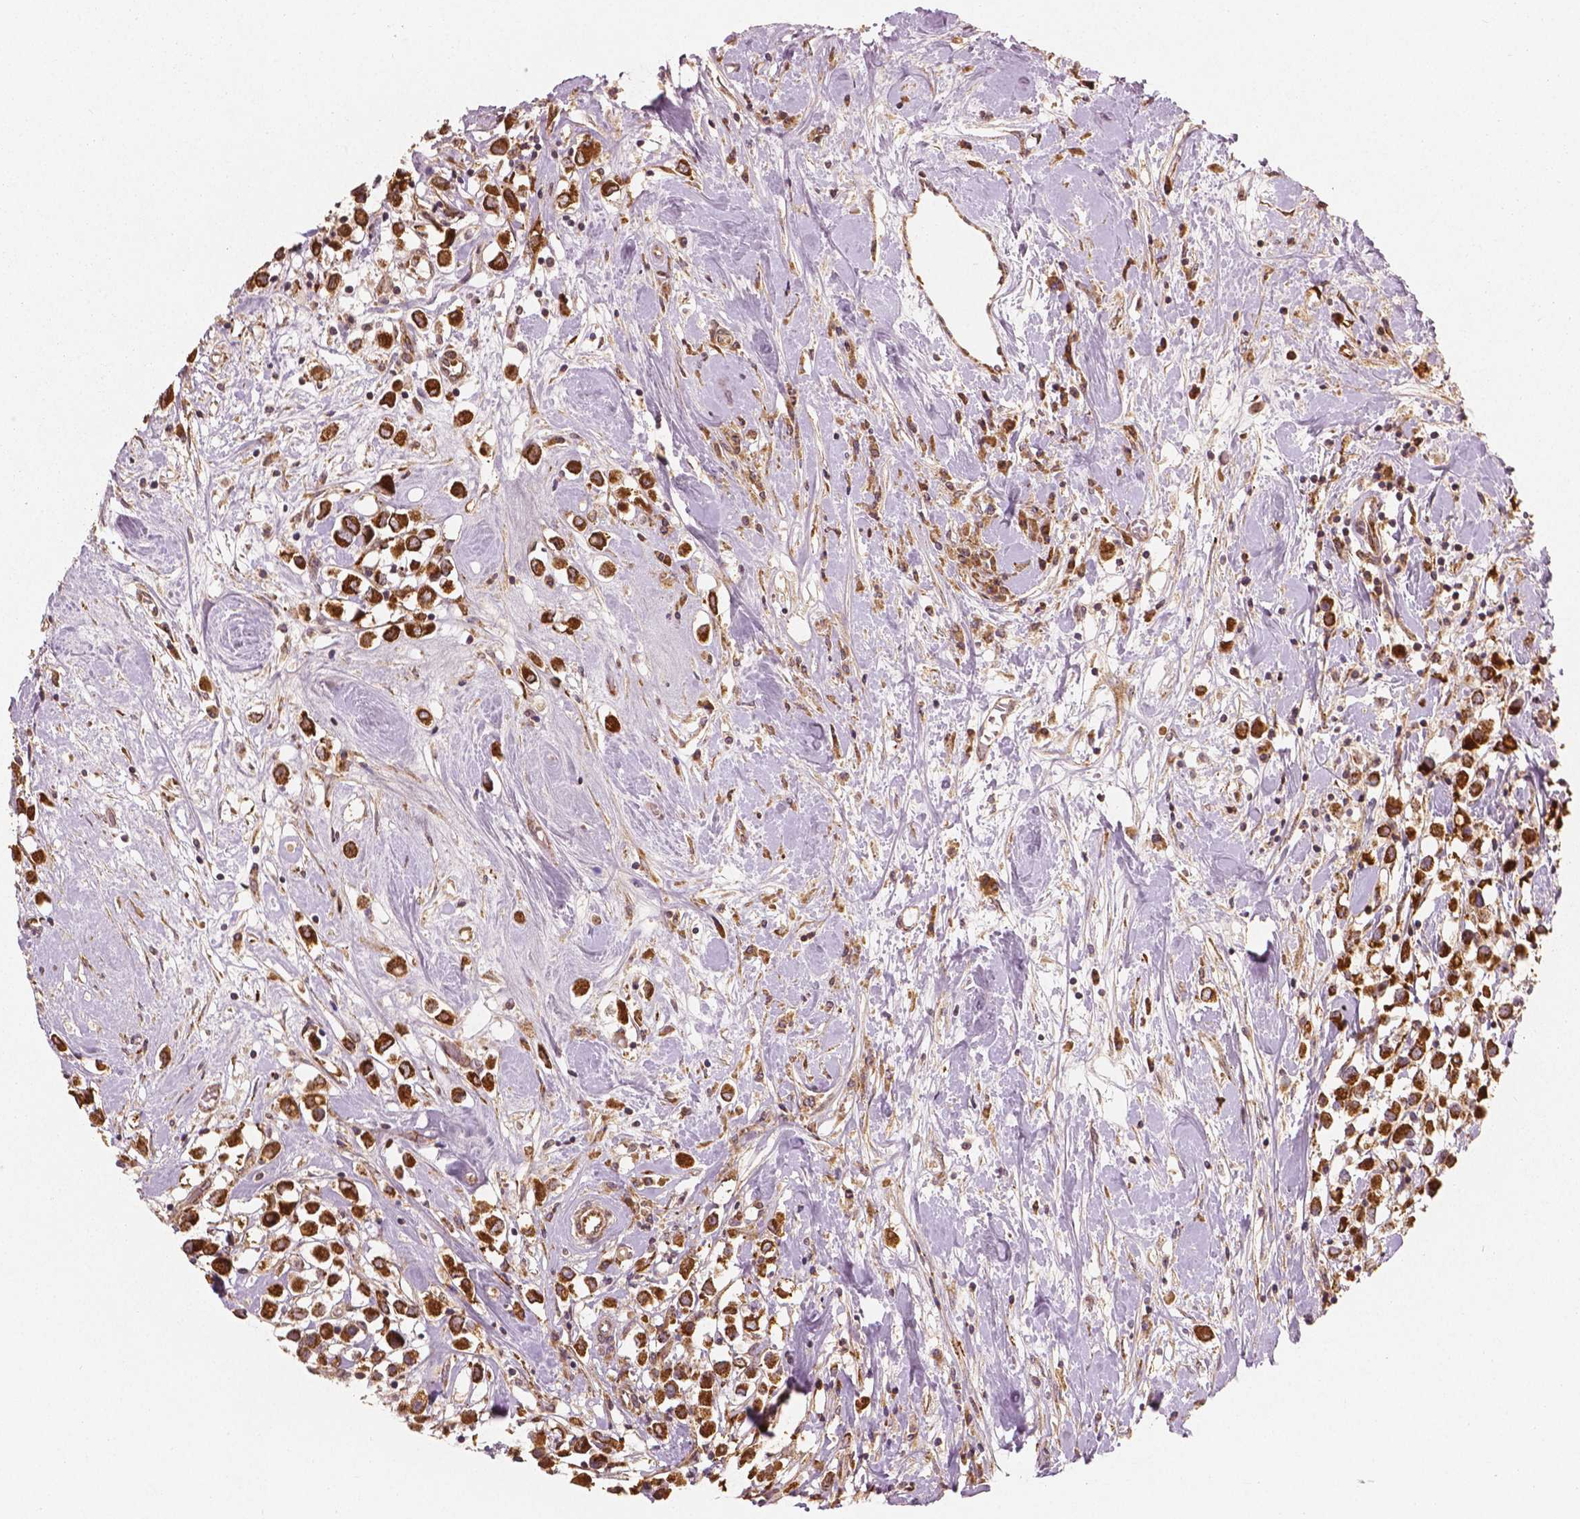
{"staining": {"intensity": "strong", "quantity": ">75%", "location": "cytoplasmic/membranous"}, "tissue": "breast cancer", "cell_type": "Tumor cells", "image_type": "cancer", "snomed": [{"axis": "morphology", "description": "Duct carcinoma"}, {"axis": "topography", "description": "Breast"}], "caption": "Immunohistochemistry photomicrograph of human breast cancer stained for a protein (brown), which shows high levels of strong cytoplasmic/membranous staining in approximately >75% of tumor cells.", "gene": "PGAM5", "patient": {"sex": "female", "age": 61}}